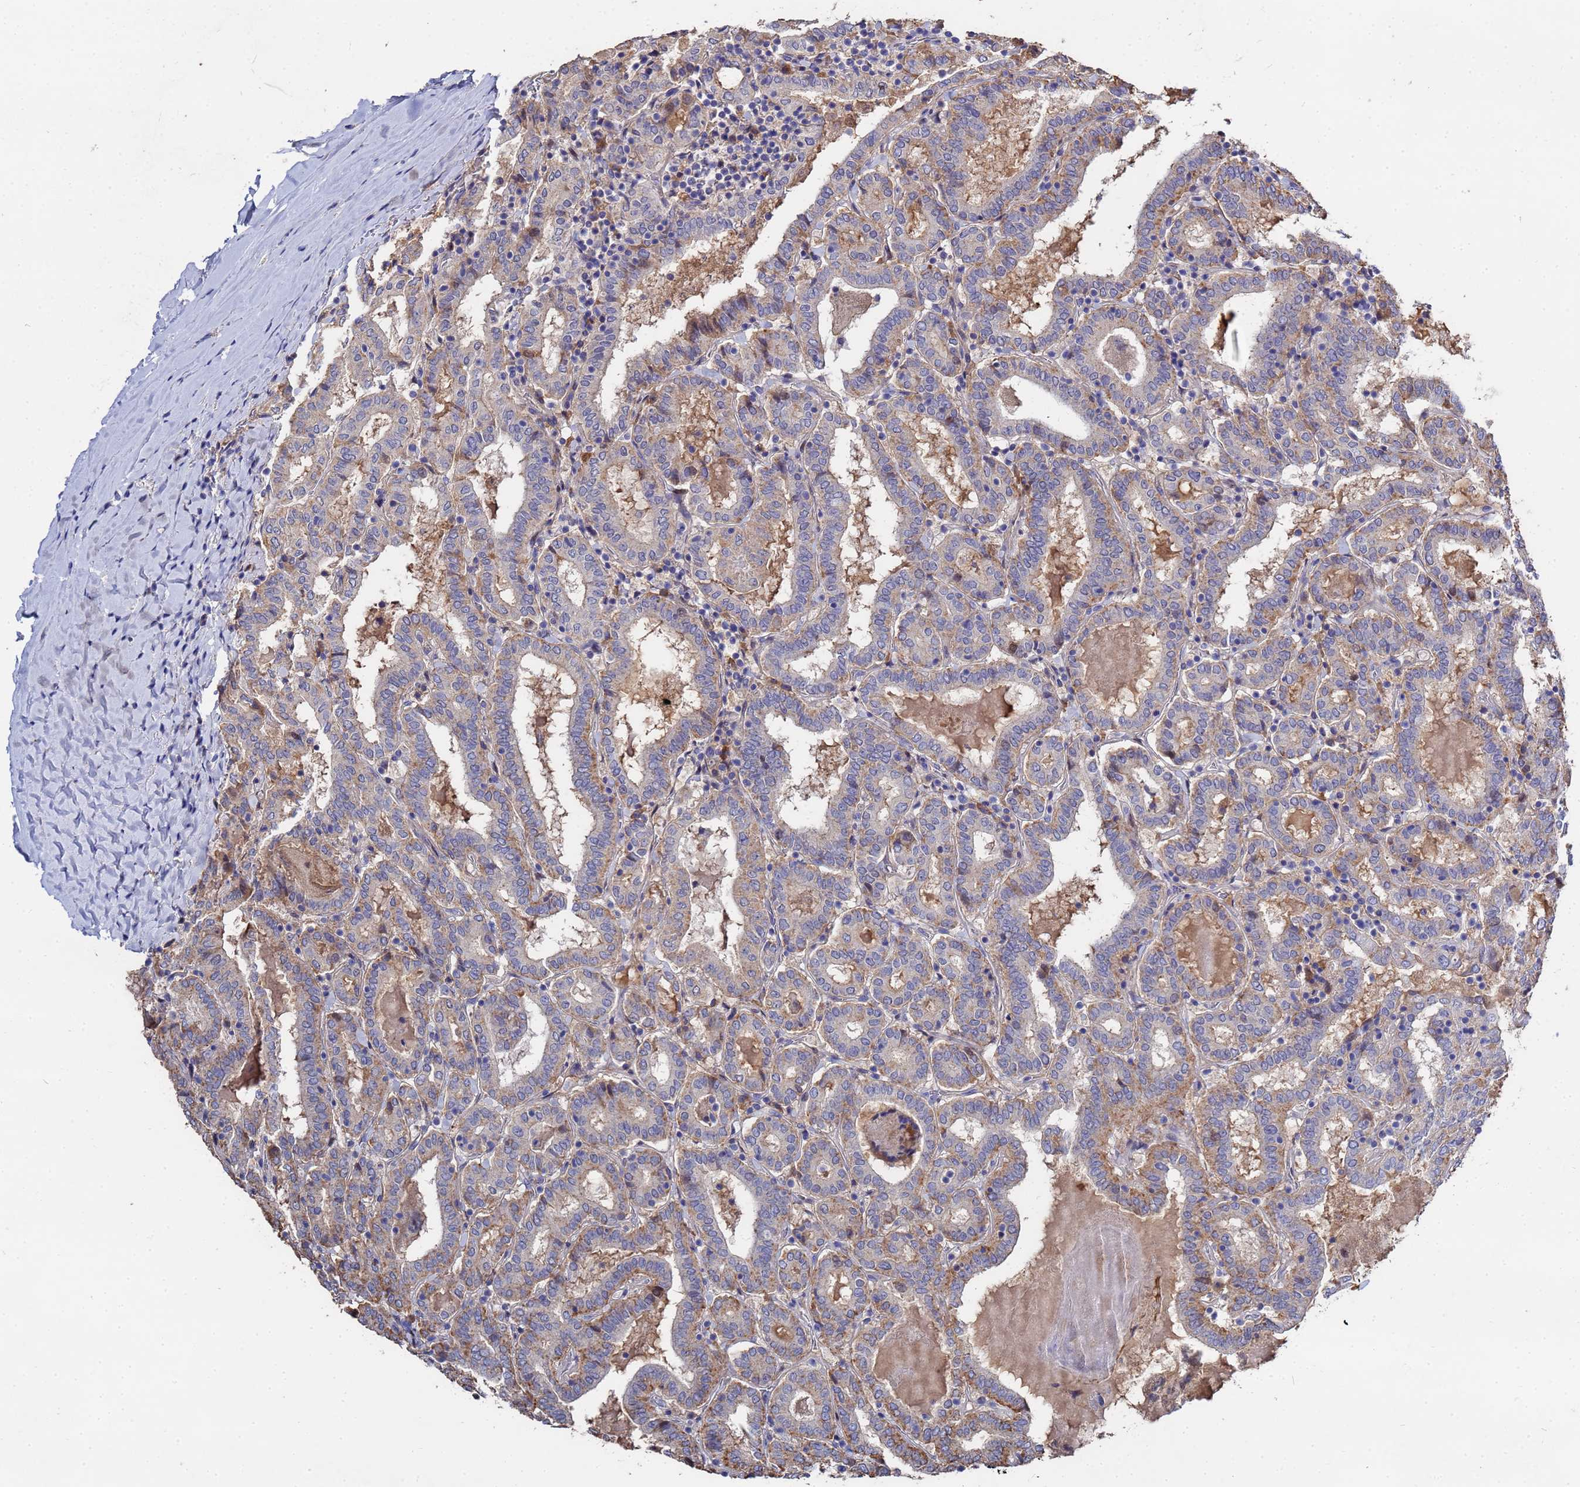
{"staining": {"intensity": "moderate", "quantity": "25%-75%", "location": "cytoplasmic/membranous"}, "tissue": "thyroid cancer", "cell_type": "Tumor cells", "image_type": "cancer", "snomed": [{"axis": "morphology", "description": "Papillary adenocarcinoma, NOS"}, {"axis": "topography", "description": "Thyroid gland"}], "caption": "Human papillary adenocarcinoma (thyroid) stained with a protein marker reveals moderate staining in tumor cells.", "gene": "TCP10L", "patient": {"sex": "female", "age": 72}}